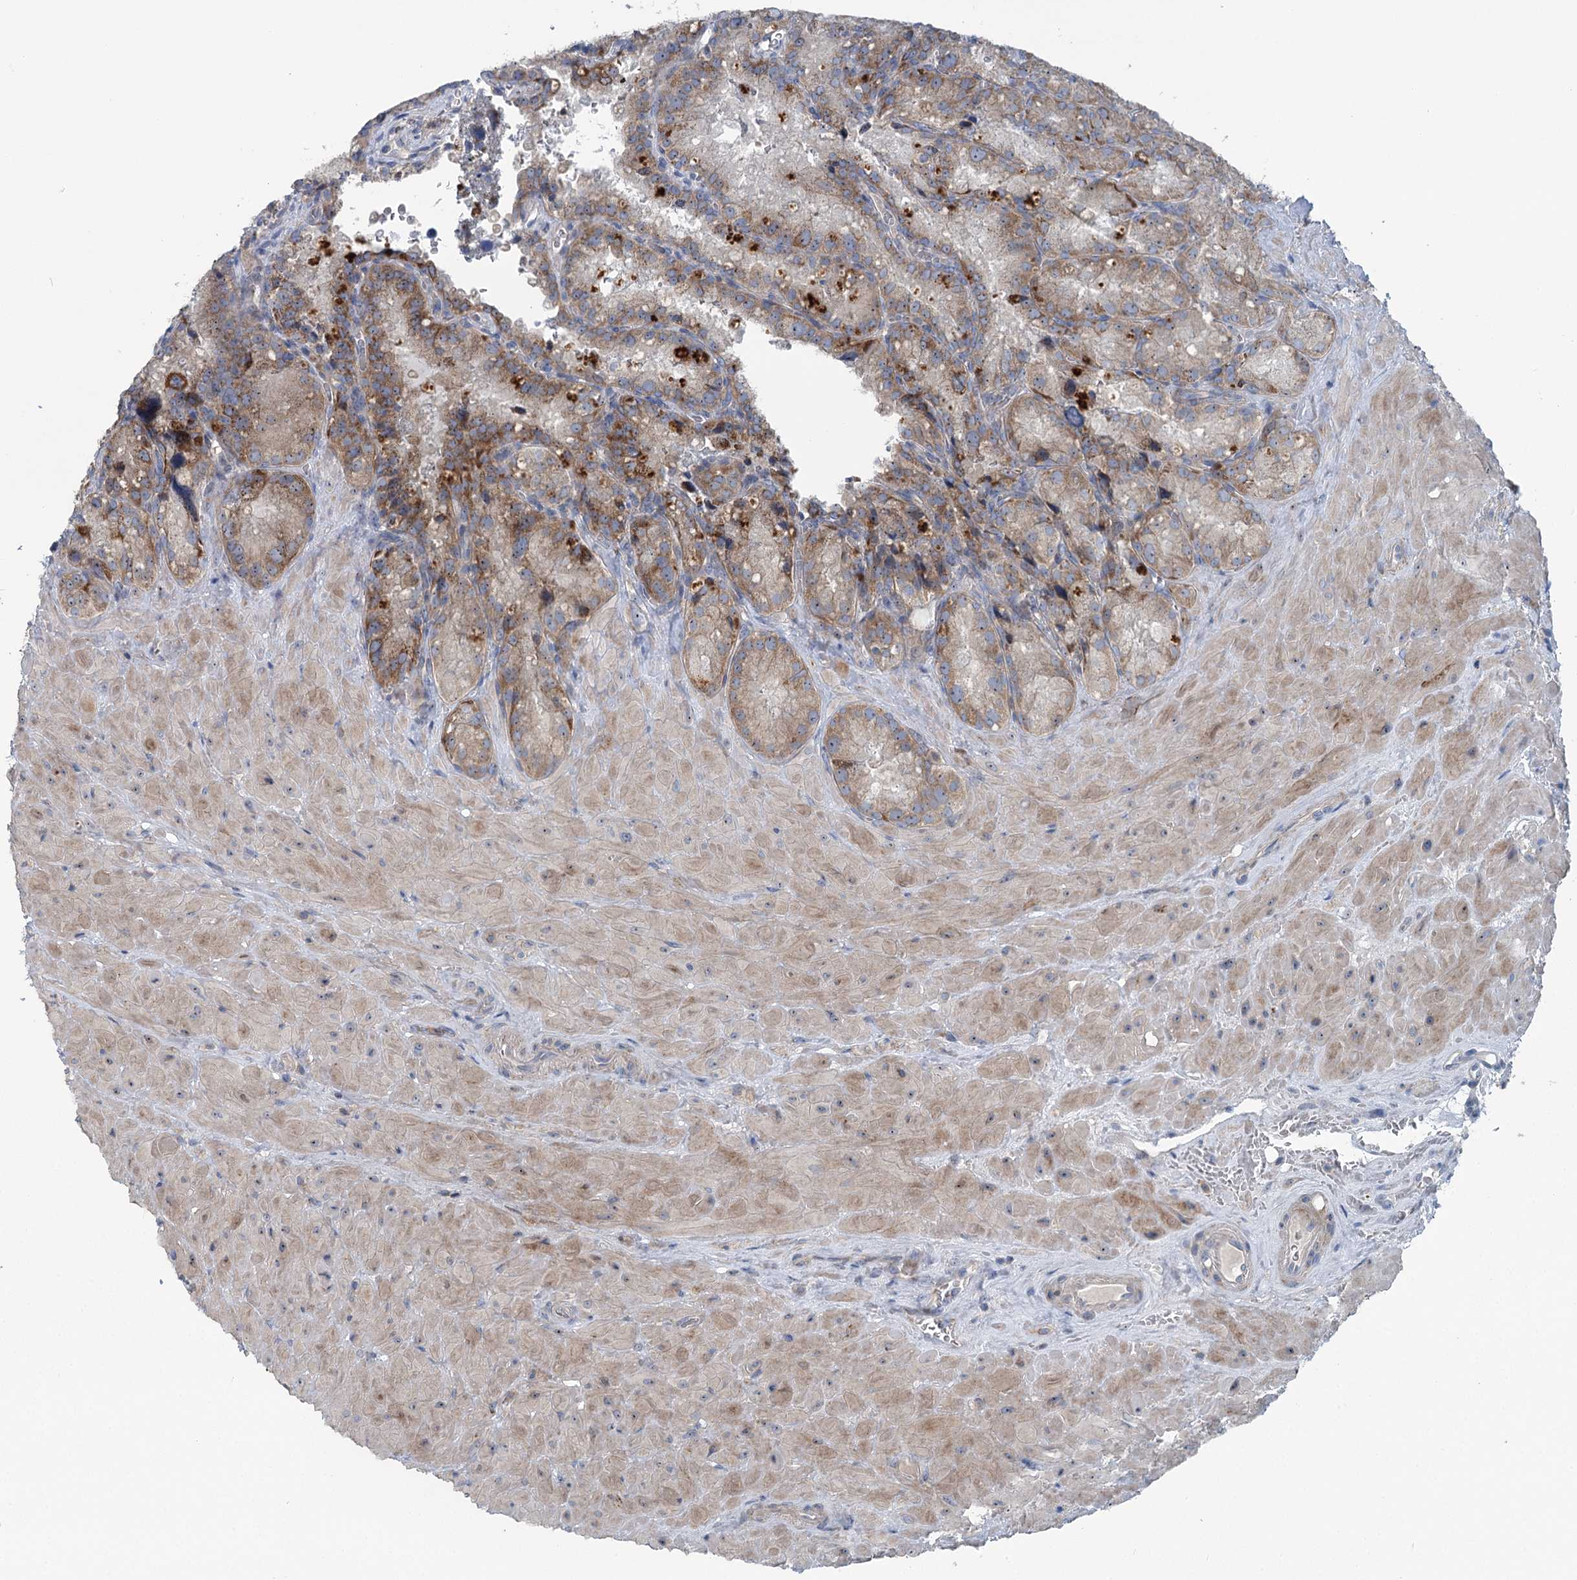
{"staining": {"intensity": "moderate", "quantity": ">75%", "location": "cytoplasmic/membranous"}, "tissue": "seminal vesicle", "cell_type": "Glandular cells", "image_type": "normal", "snomed": [{"axis": "morphology", "description": "Normal tissue, NOS"}, {"axis": "topography", "description": "Seminal veicle"}], "caption": "A brown stain labels moderate cytoplasmic/membranous positivity of a protein in glandular cells of unremarkable seminal vesicle. (DAB (3,3'-diaminobenzidine) = brown stain, brightfield microscopy at high magnification).", "gene": "MARK2", "patient": {"sex": "male", "age": 62}}